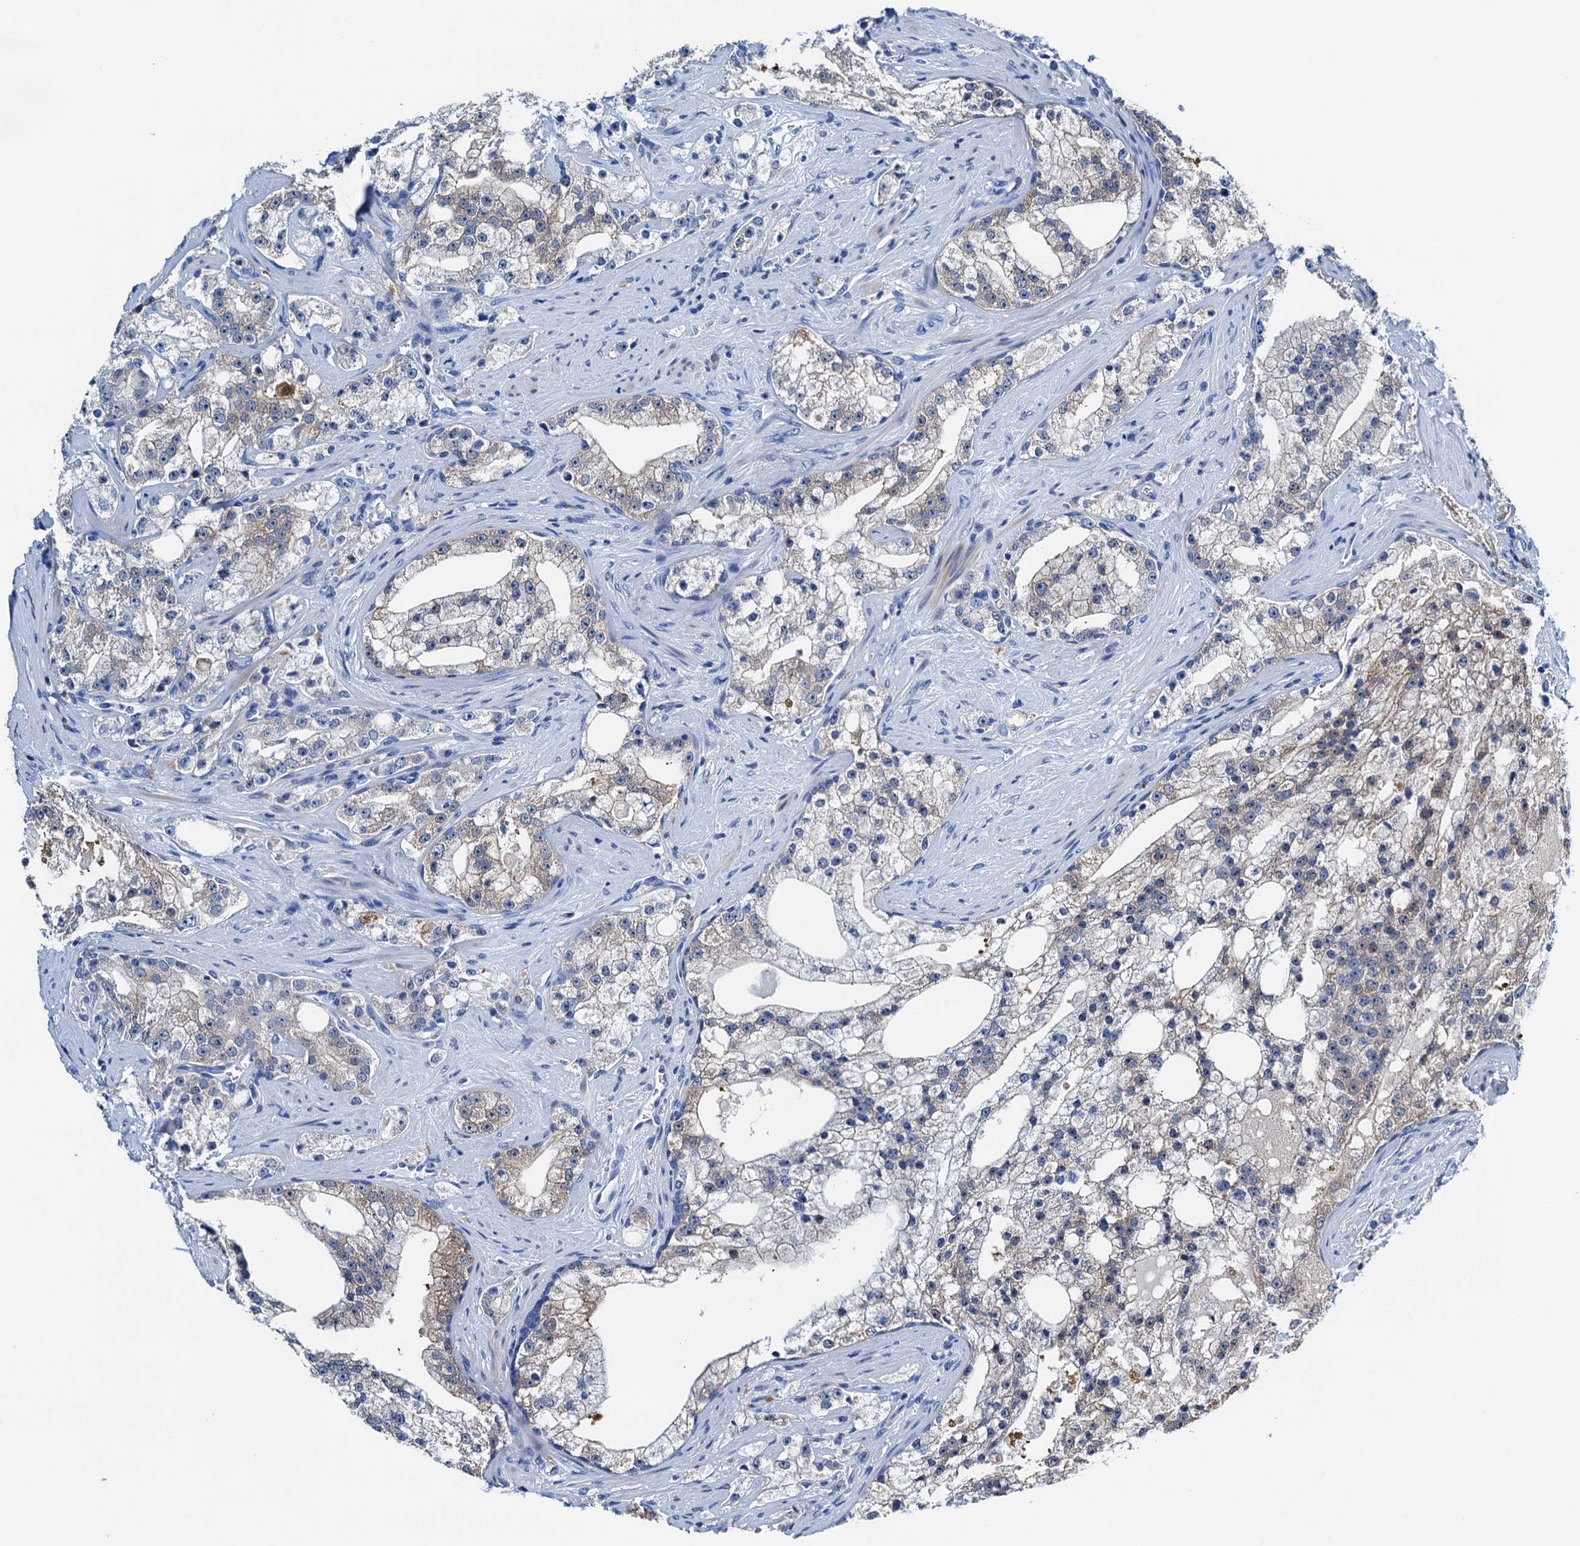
{"staining": {"intensity": "weak", "quantity": "<25%", "location": "cytoplasmic/membranous"}, "tissue": "prostate cancer", "cell_type": "Tumor cells", "image_type": "cancer", "snomed": [{"axis": "morphology", "description": "Adenocarcinoma, High grade"}, {"axis": "topography", "description": "Prostate"}], "caption": "Immunohistochemistry image of neoplastic tissue: adenocarcinoma (high-grade) (prostate) stained with DAB (3,3'-diaminobenzidine) shows no significant protein positivity in tumor cells.", "gene": "C1QTNF4", "patient": {"sex": "male", "age": 64}}